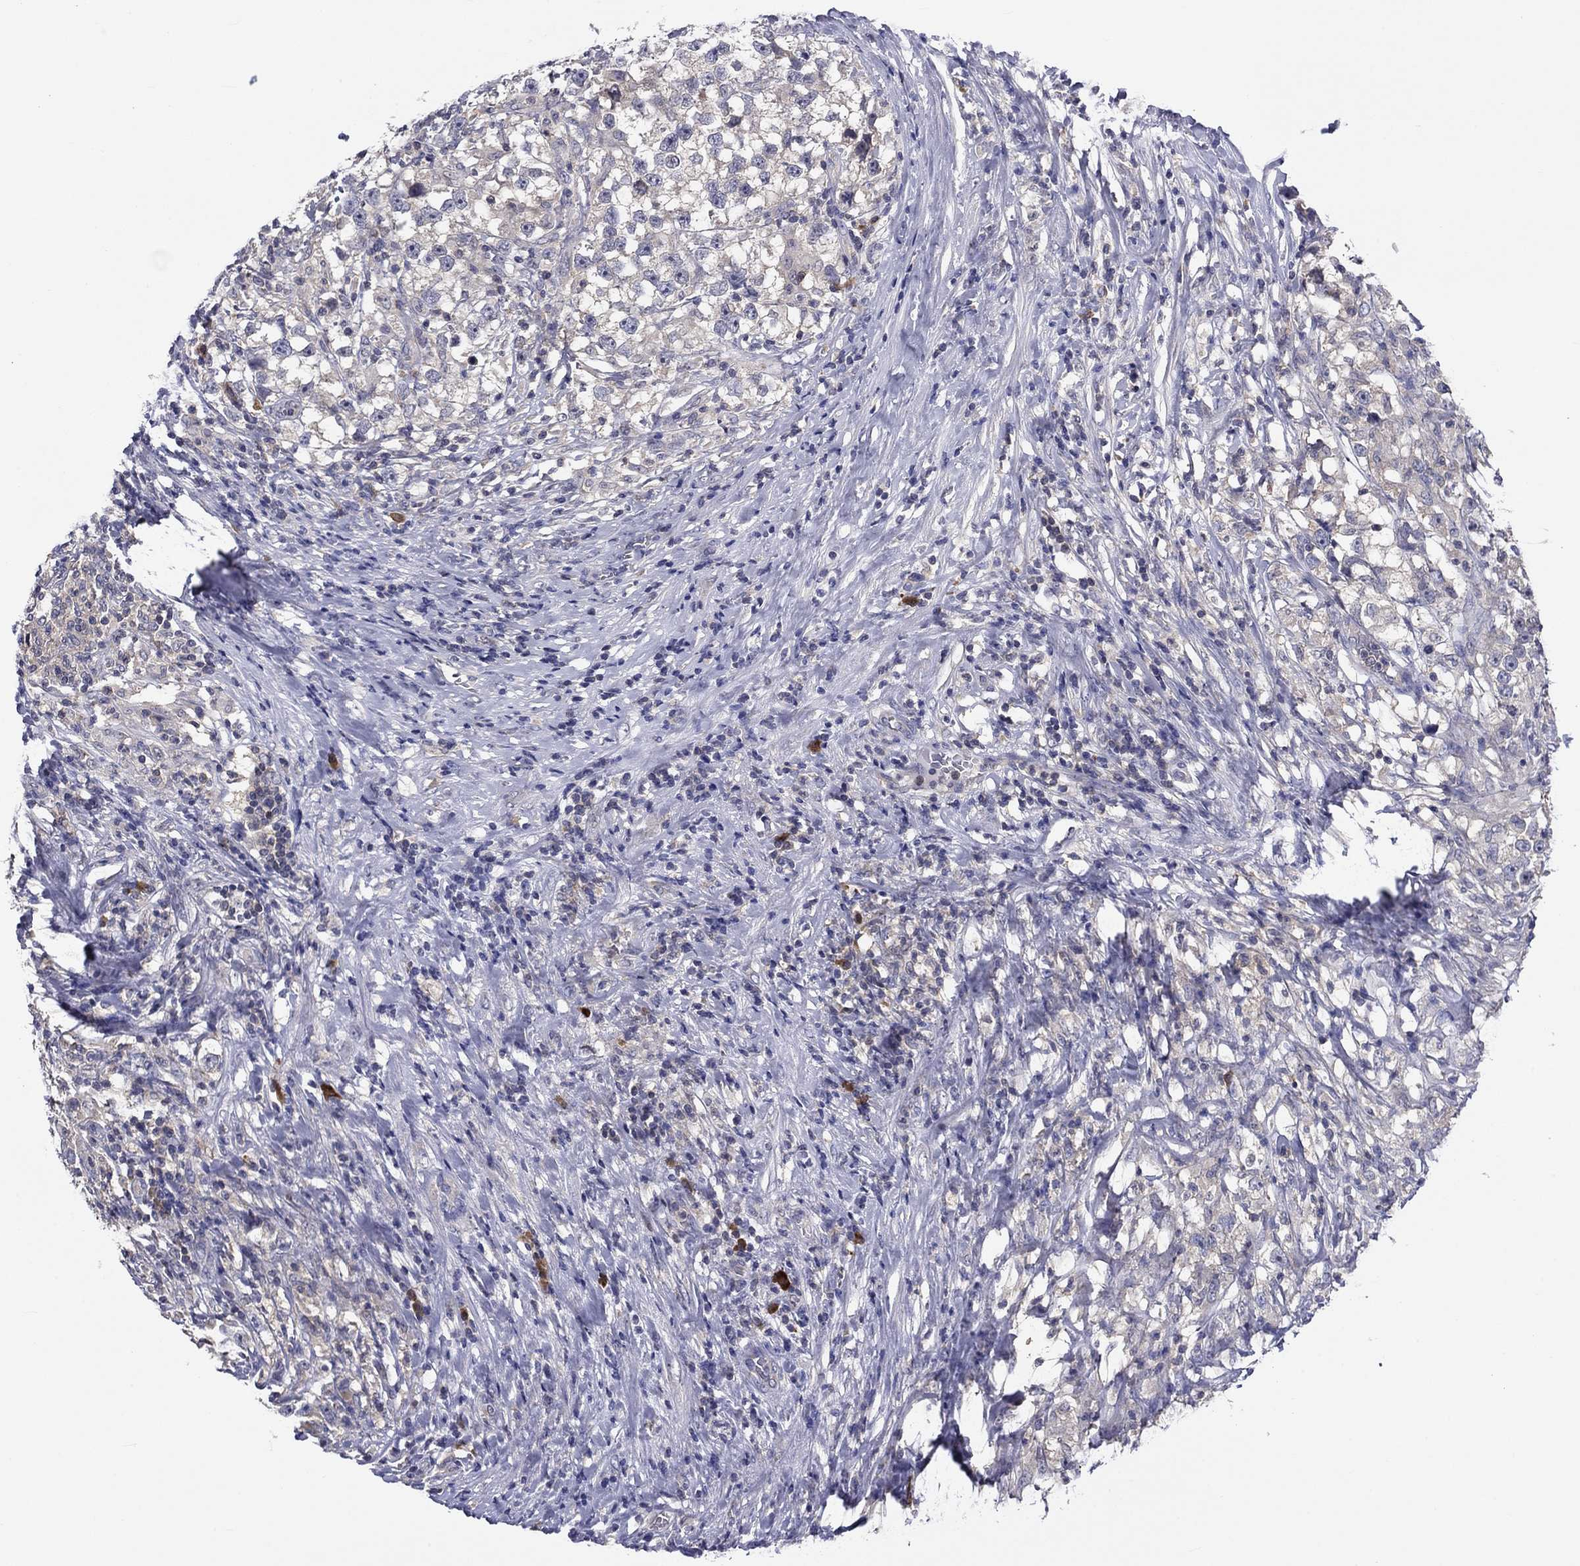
{"staining": {"intensity": "negative", "quantity": "none", "location": "none"}, "tissue": "testis cancer", "cell_type": "Tumor cells", "image_type": "cancer", "snomed": [{"axis": "morphology", "description": "Seminoma, NOS"}, {"axis": "topography", "description": "Testis"}], "caption": "Immunohistochemistry (IHC) micrograph of neoplastic tissue: human testis seminoma stained with DAB displays no significant protein expression in tumor cells.", "gene": "POU2F2", "patient": {"sex": "male", "age": 46}}